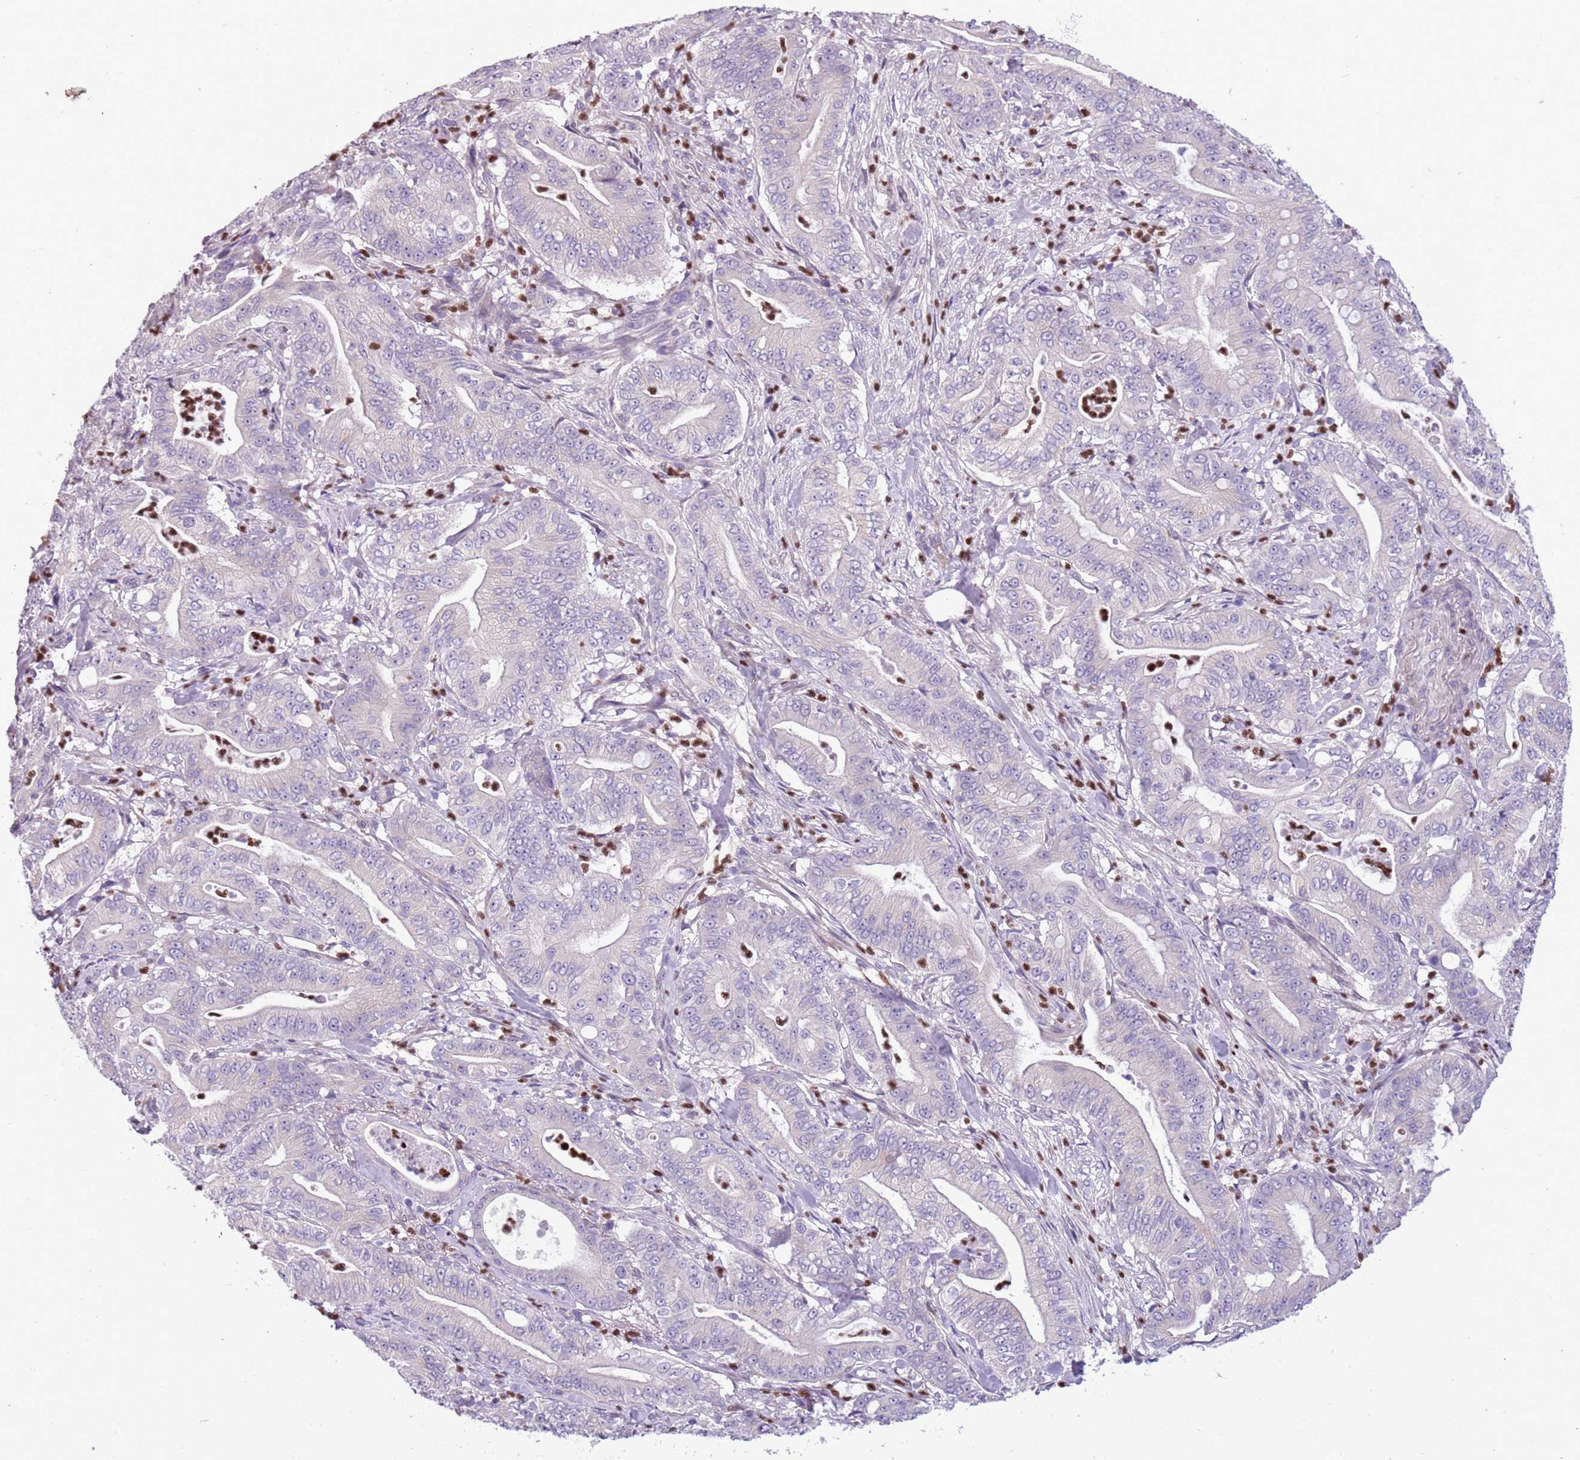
{"staining": {"intensity": "negative", "quantity": "none", "location": "none"}, "tissue": "pancreatic cancer", "cell_type": "Tumor cells", "image_type": "cancer", "snomed": [{"axis": "morphology", "description": "Adenocarcinoma, NOS"}, {"axis": "topography", "description": "Pancreas"}], "caption": "DAB (3,3'-diaminobenzidine) immunohistochemical staining of pancreatic adenocarcinoma displays no significant expression in tumor cells. (DAB (3,3'-diaminobenzidine) immunohistochemistry, high magnification).", "gene": "ADCY7", "patient": {"sex": "male", "age": 71}}